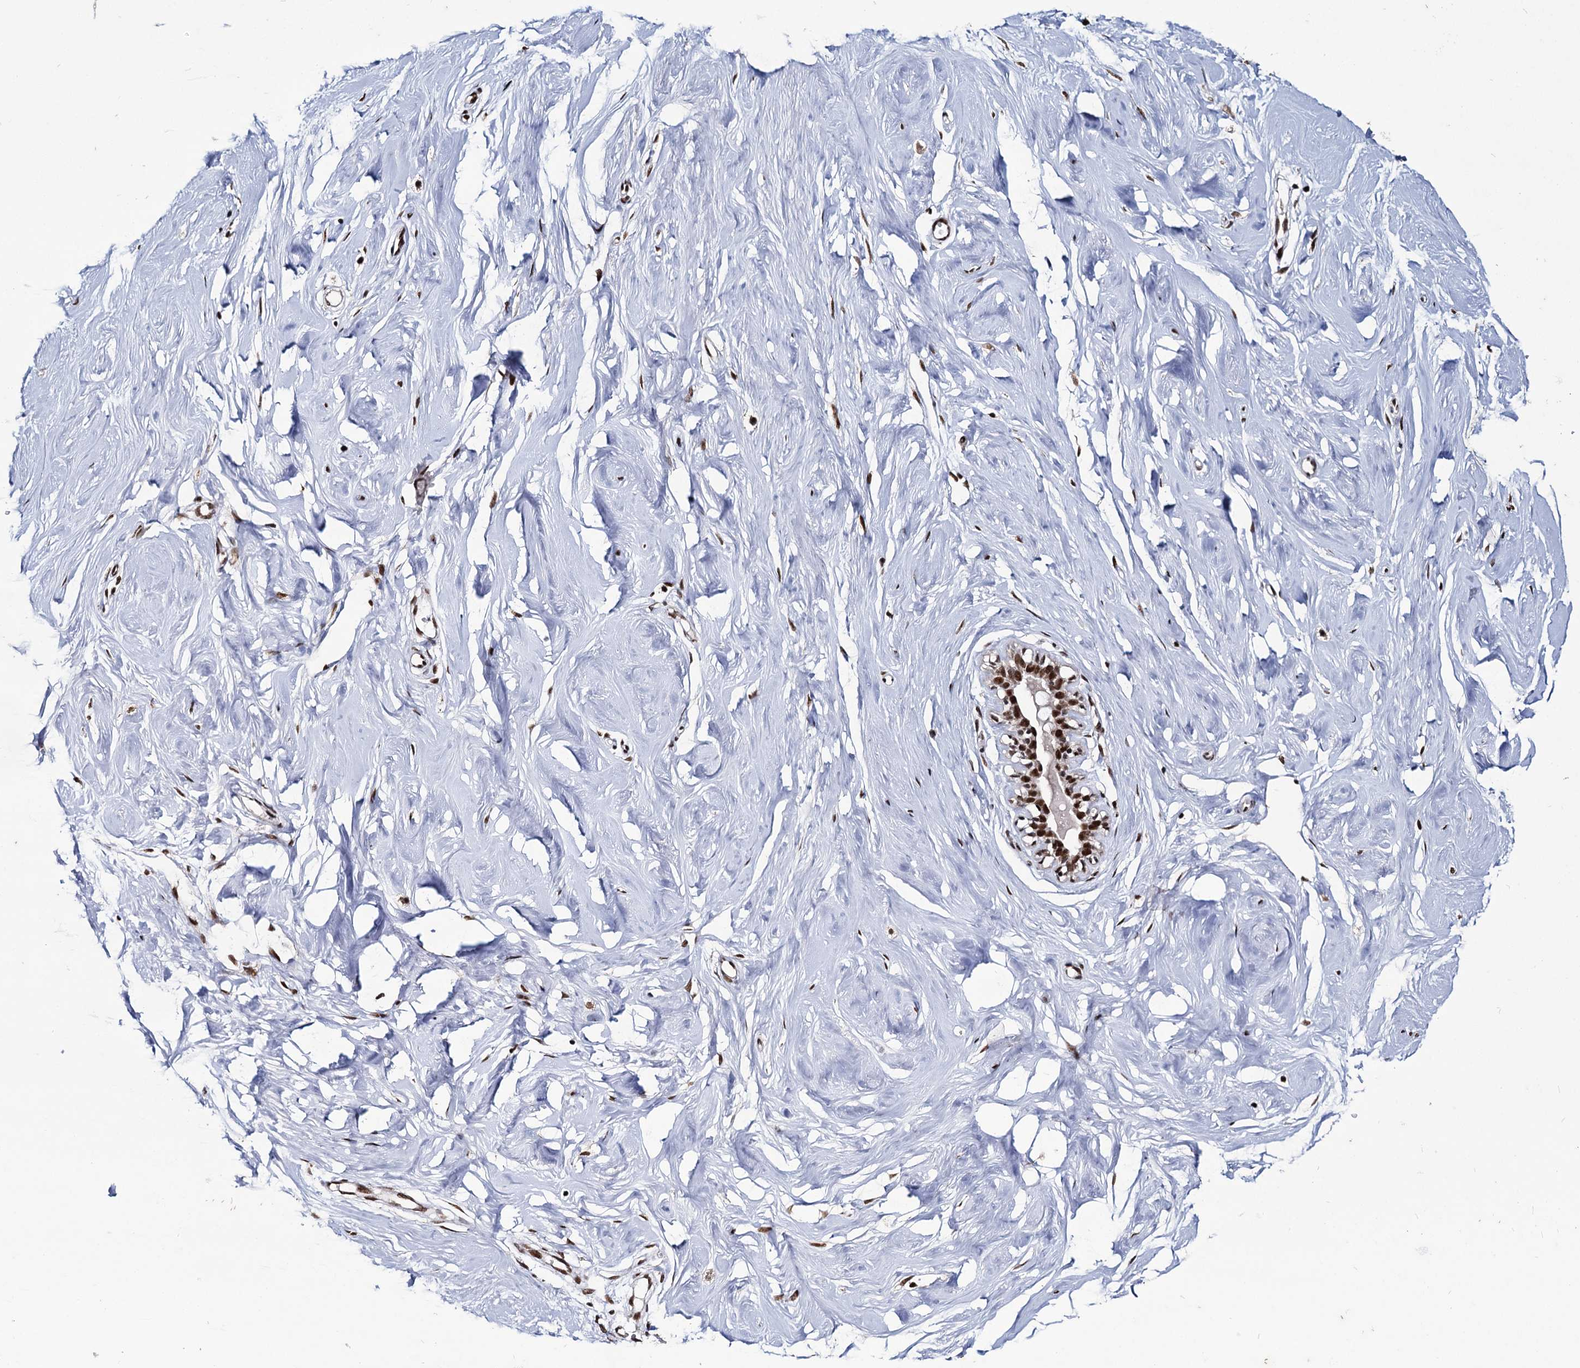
{"staining": {"intensity": "negative", "quantity": "none", "location": "none"}, "tissue": "breast", "cell_type": "Adipocytes", "image_type": "normal", "snomed": [{"axis": "morphology", "description": "Normal tissue, NOS"}, {"axis": "morphology", "description": "Adenoma, NOS"}, {"axis": "topography", "description": "Breast"}], "caption": "Adipocytes show no significant positivity in unremarkable breast. (DAB (3,3'-diaminobenzidine) immunohistochemistry, high magnification).", "gene": "RPUSD4", "patient": {"sex": "female", "age": 23}}